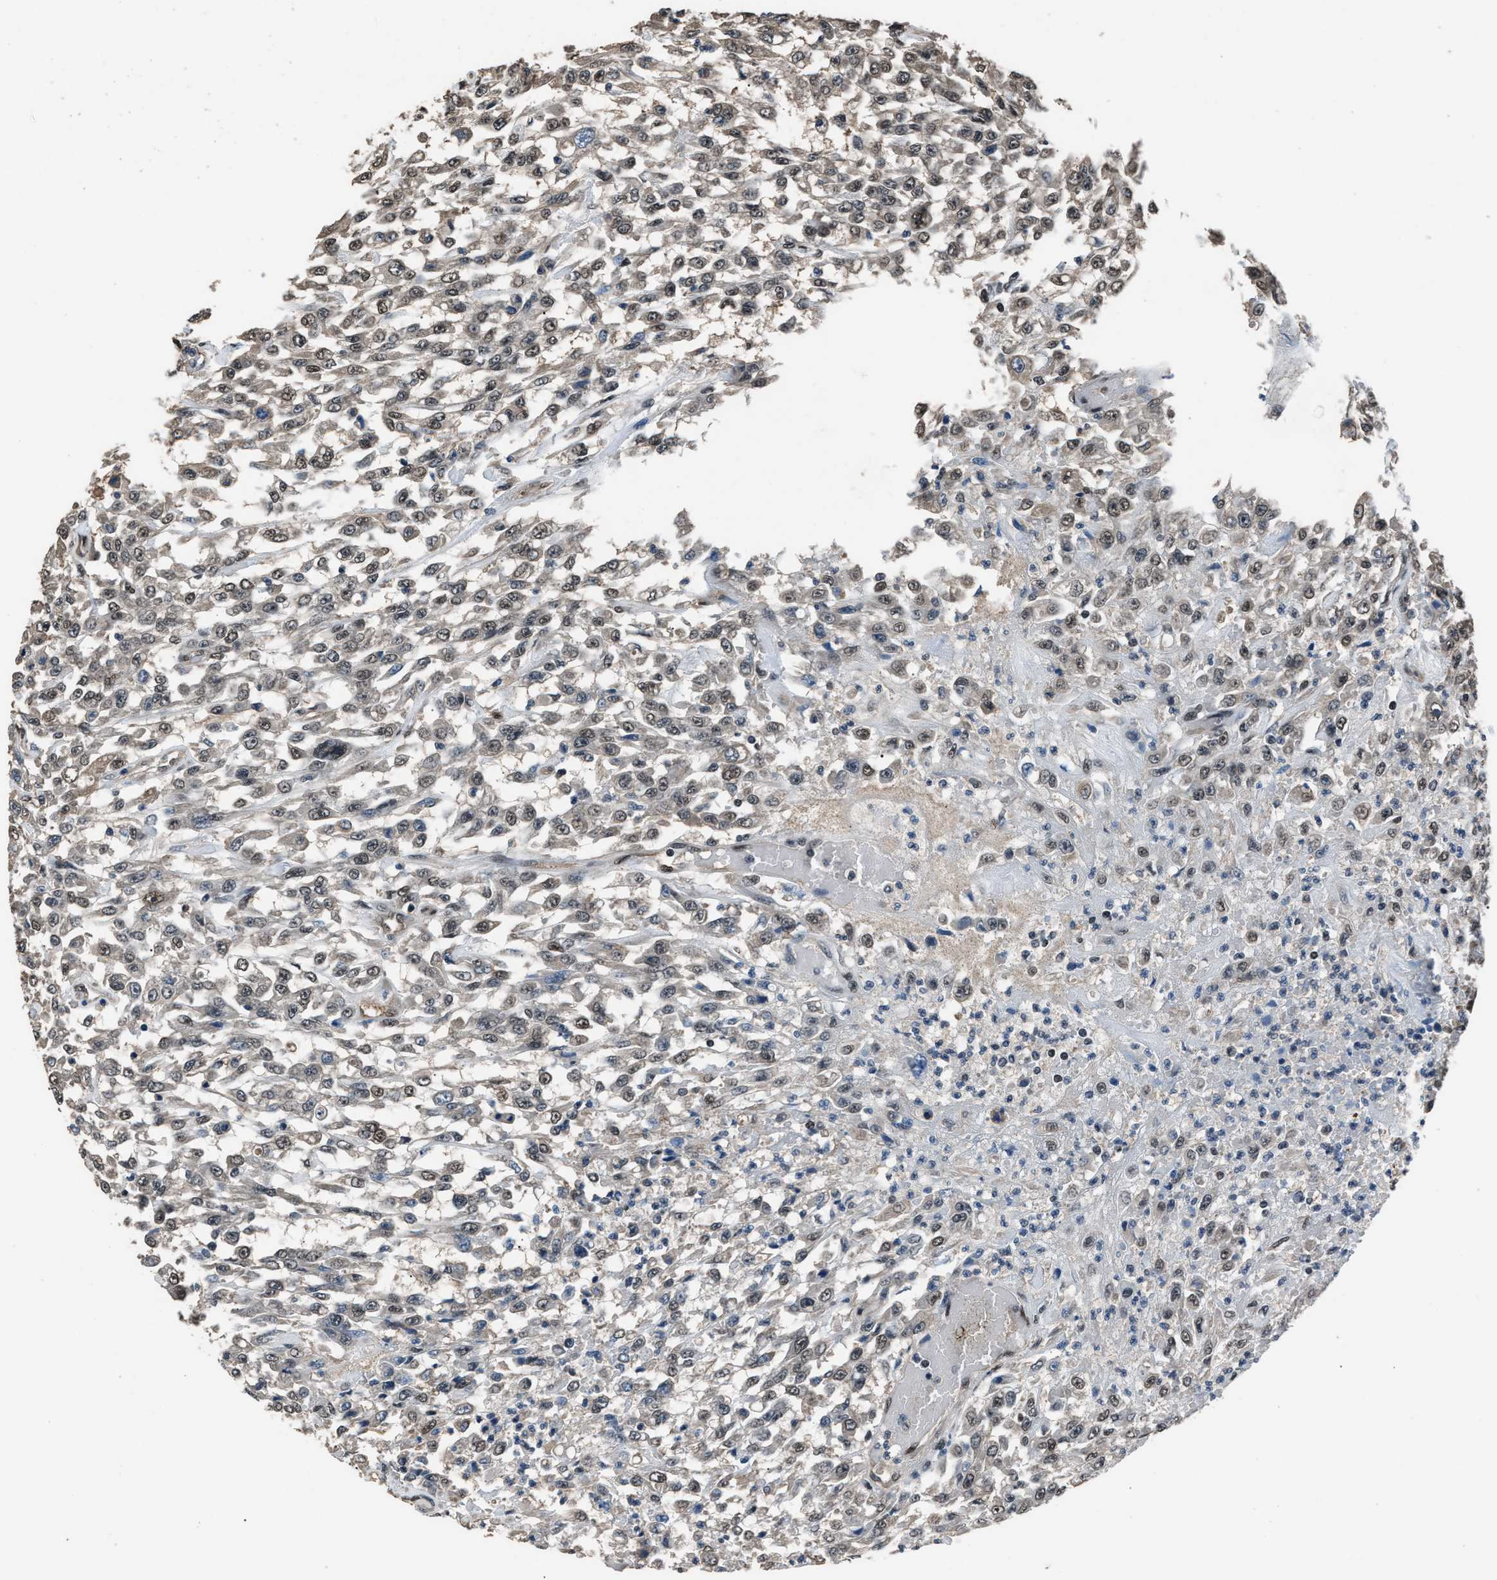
{"staining": {"intensity": "moderate", "quantity": "<25%", "location": "cytoplasmic/membranous,nuclear"}, "tissue": "urothelial cancer", "cell_type": "Tumor cells", "image_type": "cancer", "snomed": [{"axis": "morphology", "description": "Urothelial carcinoma, High grade"}, {"axis": "topography", "description": "Urinary bladder"}], "caption": "Protein staining of high-grade urothelial carcinoma tissue demonstrates moderate cytoplasmic/membranous and nuclear positivity in approximately <25% of tumor cells.", "gene": "DFFA", "patient": {"sex": "male", "age": 46}}